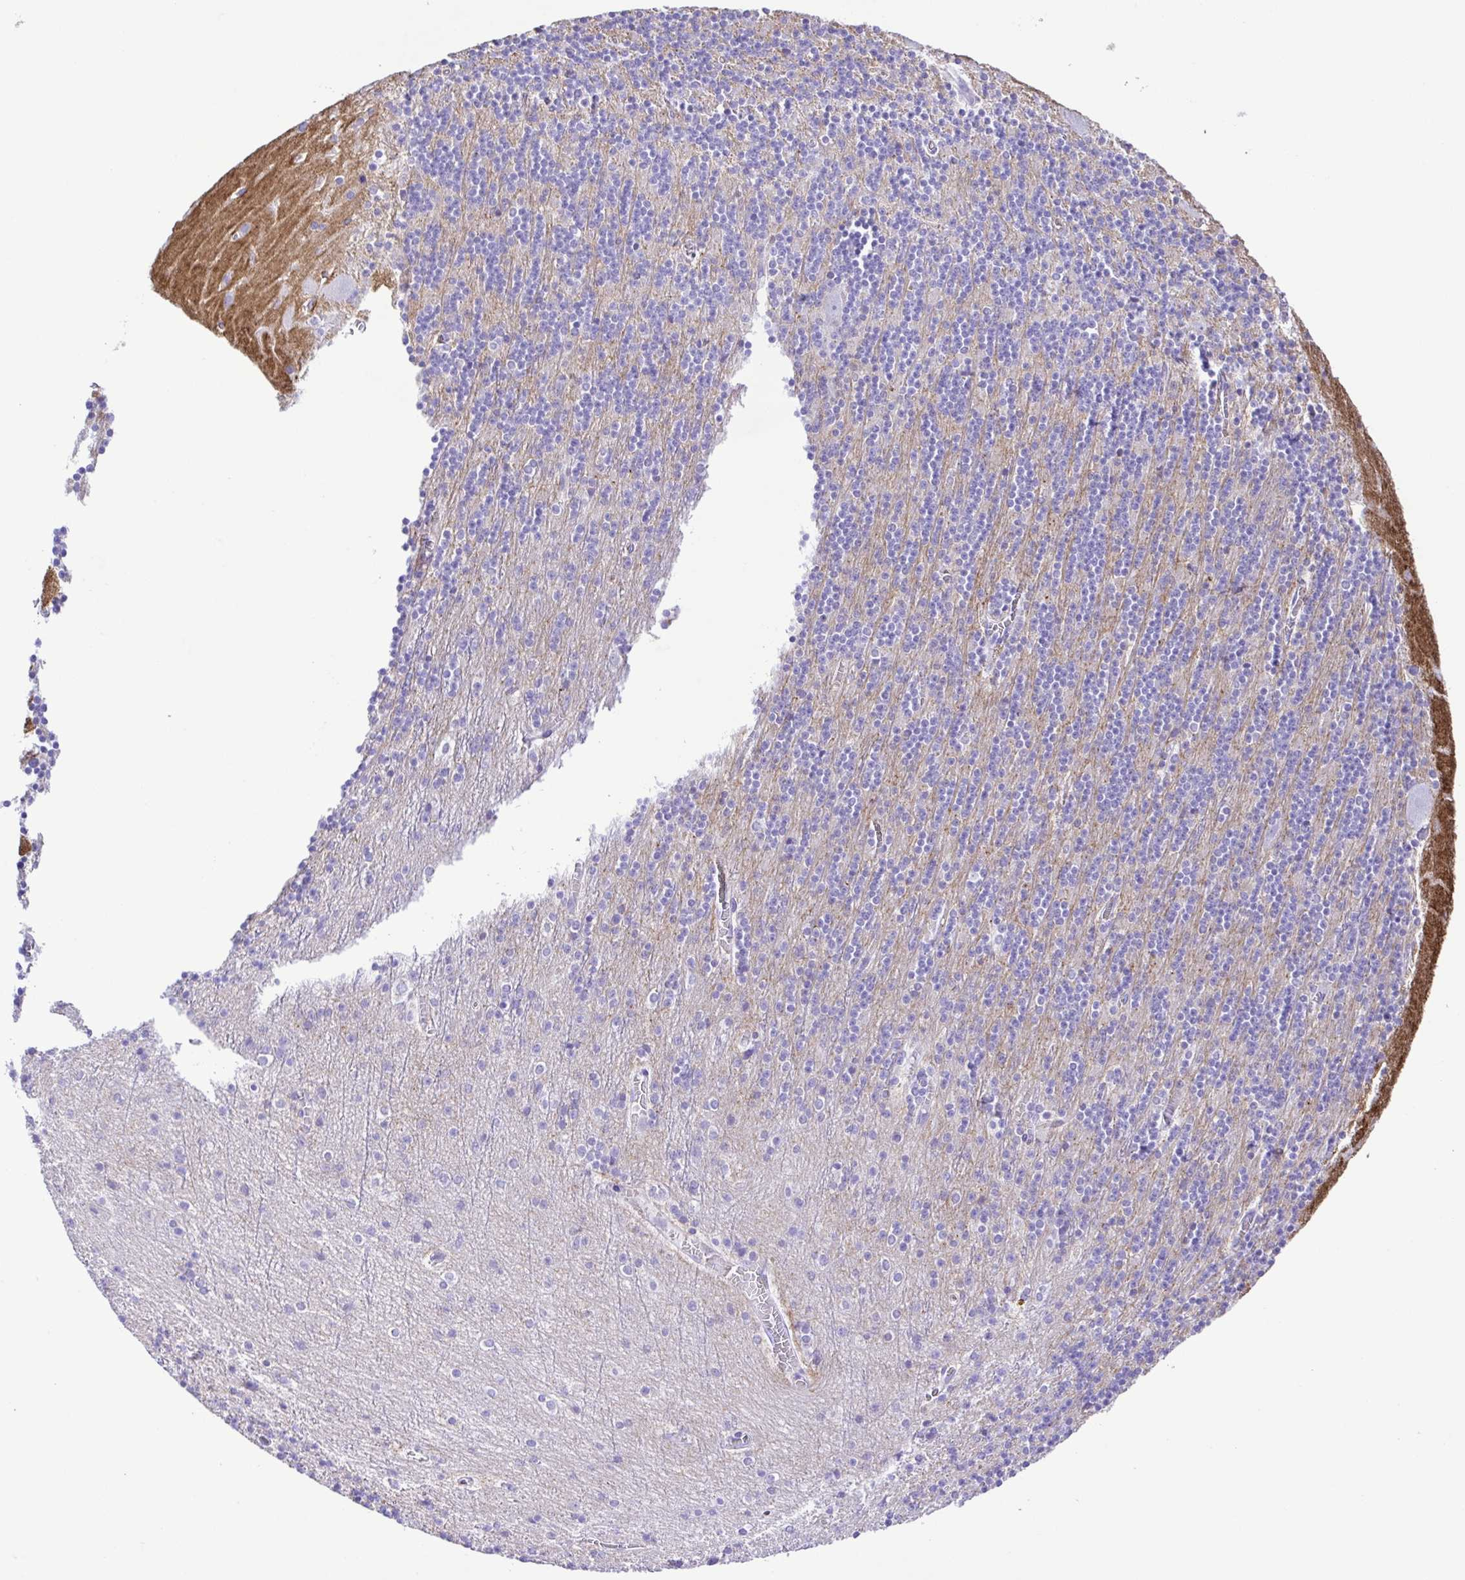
{"staining": {"intensity": "negative", "quantity": "none", "location": "none"}, "tissue": "cerebellum", "cell_type": "Cells in granular layer", "image_type": "normal", "snomed": [{"axis": "morphology", "description": "Normal tissue, NOS"}, {"axis": "topography", "description": "Cerebellum"}], "caption": "DAB immunohistochemical staining of benign human cerebellum displays no significant staining in cells in granular layer.", "gene": "SYT1", "patient": {"sex": "male", "age": 70}}